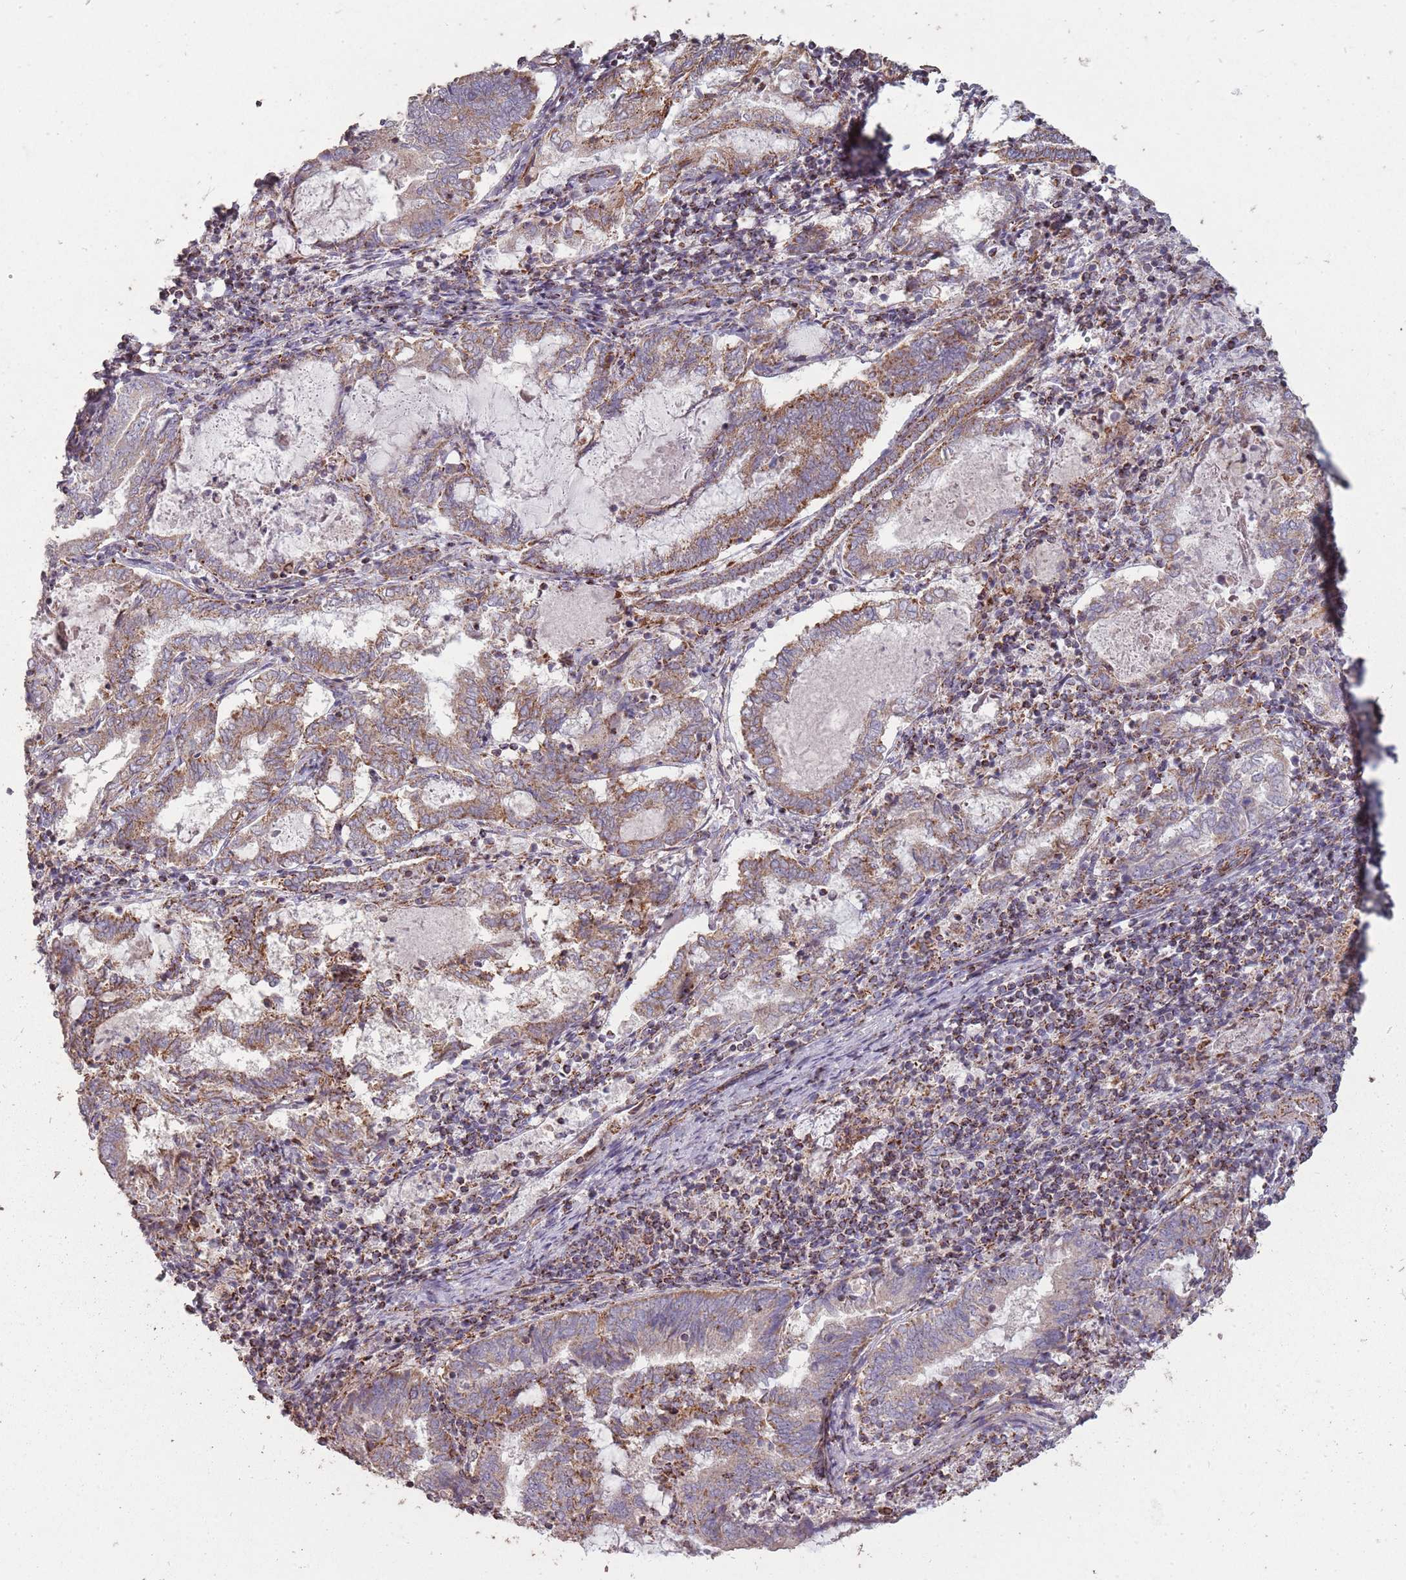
{"staining": {"intensity": "strong", "quantity": ">75%", "location": "cytoplasmic/membranous"}, "tissue": "endometrial cancer", "cell_type": "Tumor cells", "image_type": "cancer", "snomed": [{"axis": "morphology", "description": "Adenocarcinoma, NOS"}, {"axis": "topography", "description": "Endometrium"}], "caption": "This image exhibits IHC staining of endometrial cancer (adenocarcinoma), with high strong cytoplasmic/membranous staining in approximately >75% of tumor cells.", "gene": "CNOT8", "patient": {"sex": "female", "age": 80}}